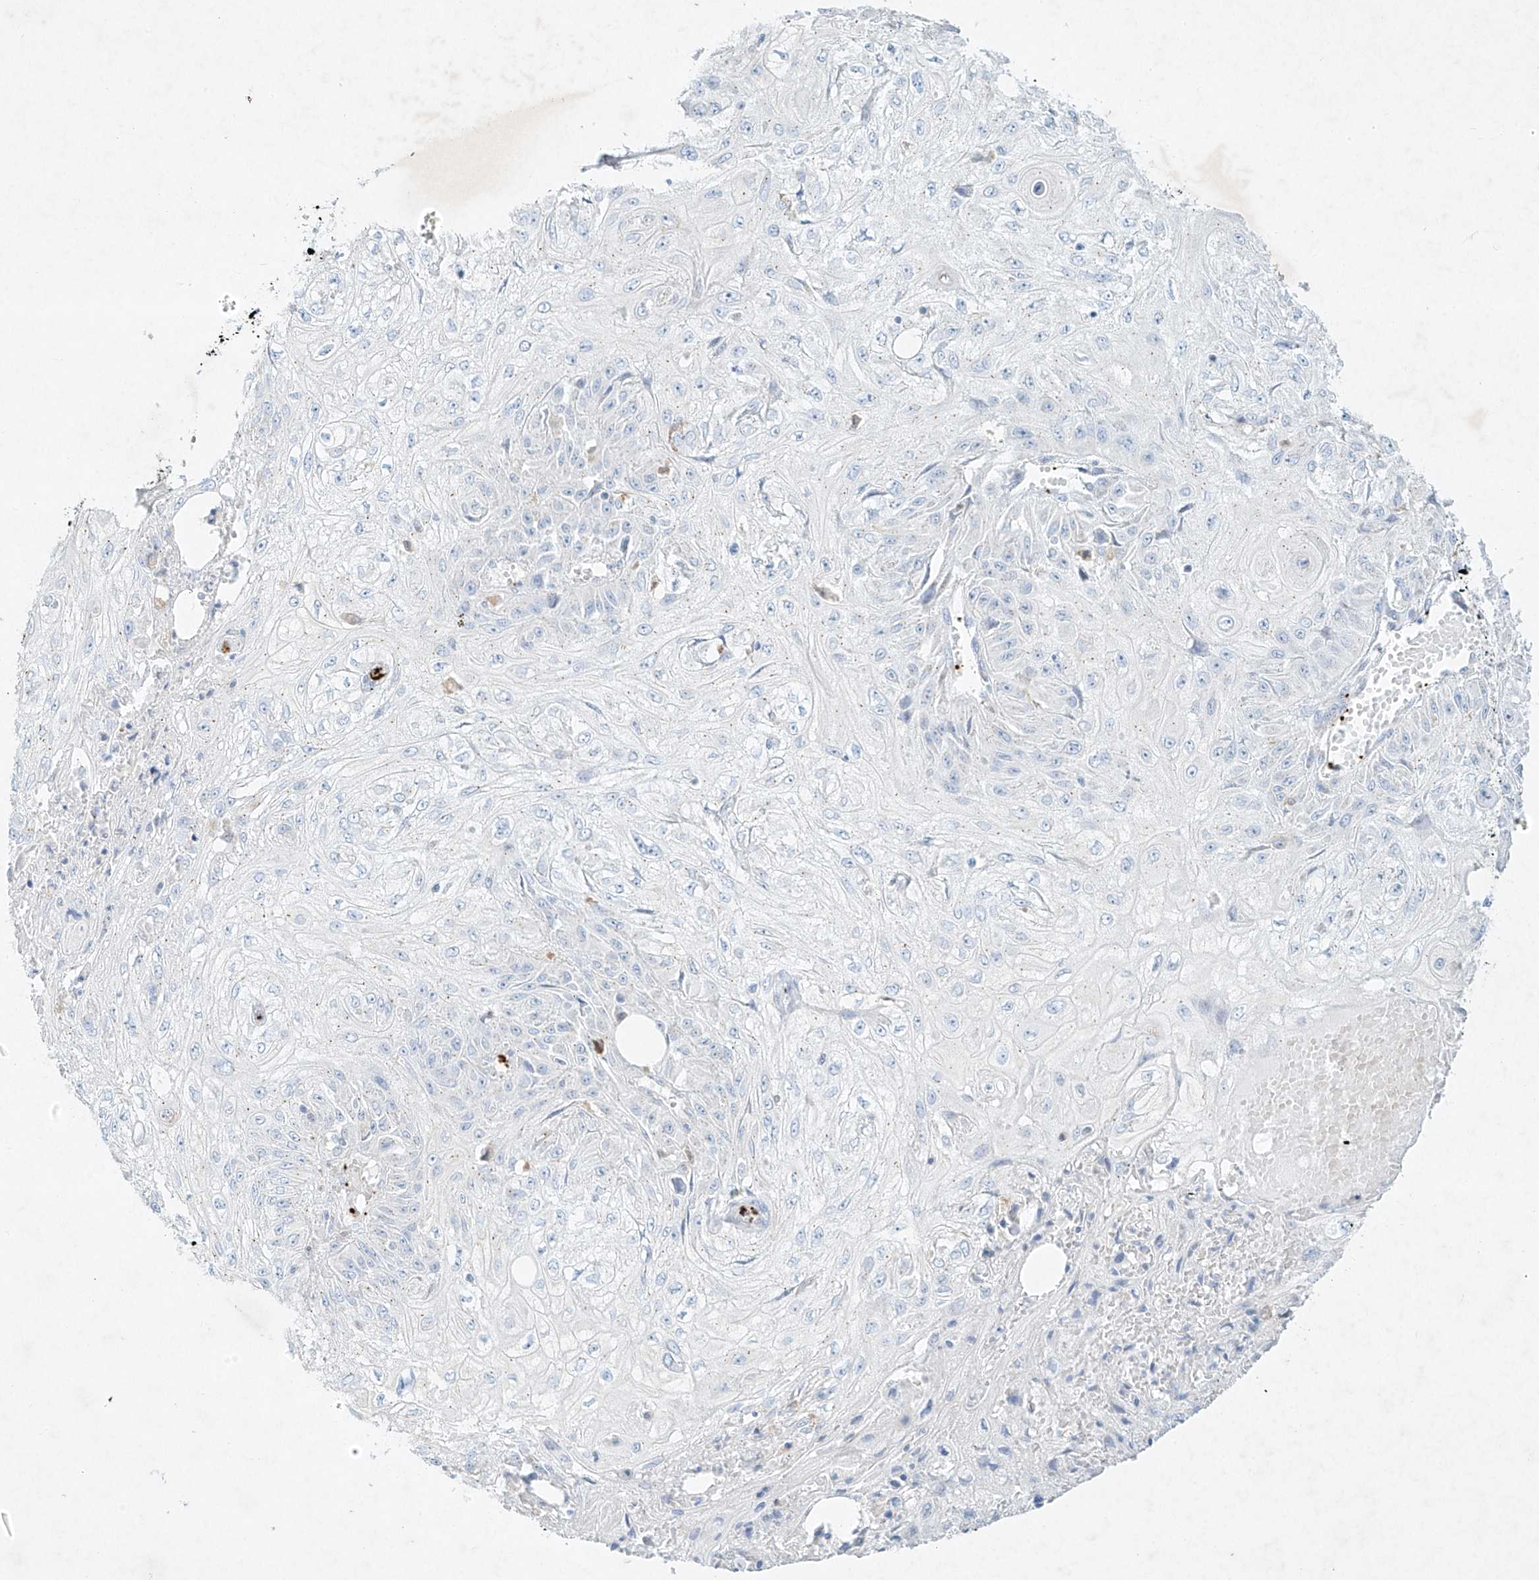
{"staining": {"intensity": "negative", "quantity": "none", "location": "none"}, "tissue": "skin cancer", "cell_type": "Tumor cells", "image_type": "cancer", "snomed": [{"axis": "morphology", "description": "Squamous cell carcinoma, NOS"}, {"axis": "morphology", "description": "Squamous cell carcinoma, metastatic, NOS"}, {"axis": "topography", "description": "Skin"}, {"axis": "topography", "description": "Lymph node"}], "caption": "The micrograph shows no staining of tumor cells in skin cancer.", "gene": "PLEK", "patient": {"sex": "male", "age": 75}}